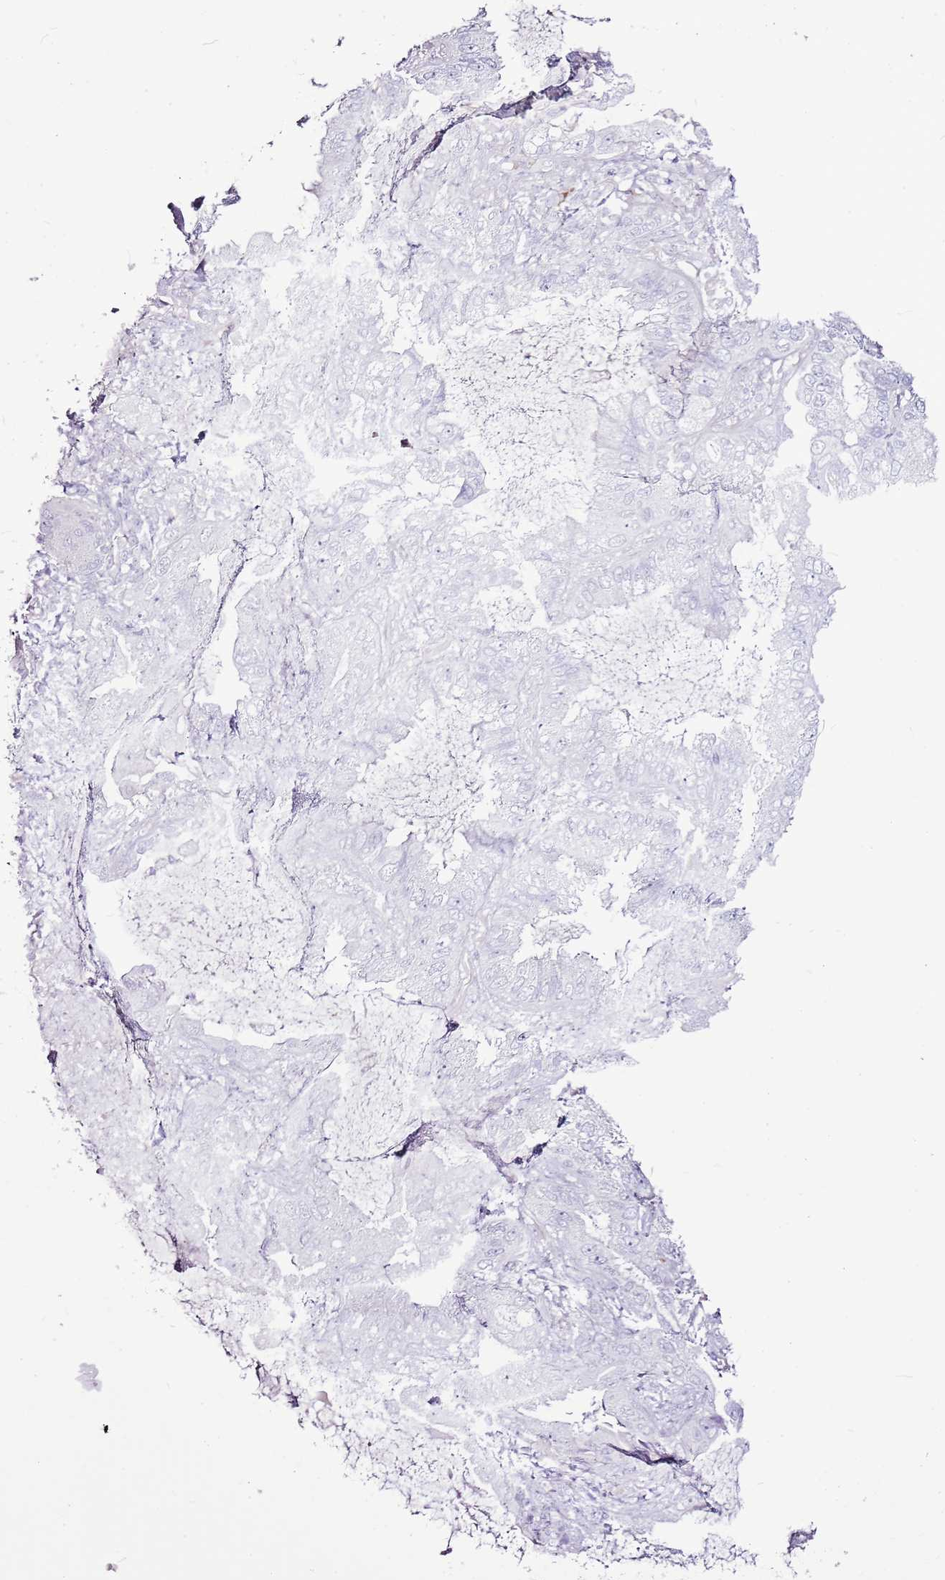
{"staining": {"intensity": "negative", "quantity": "none", "location": "none"}, "tissue": "lung cancer", "cell_type": "Tumor cells", "image_type": "cancer", "snomed": [{"axis": "morphology", "description": "Adenocarcinoma, NOS"}, {"axis": "topography", "description": "Lung"}], "caption": "Tumor cells show no significant positivity in lung cancer (adenocarcinoma).", "gene": "CHAC2", "patient": {"sex": "female", "age": 69}}